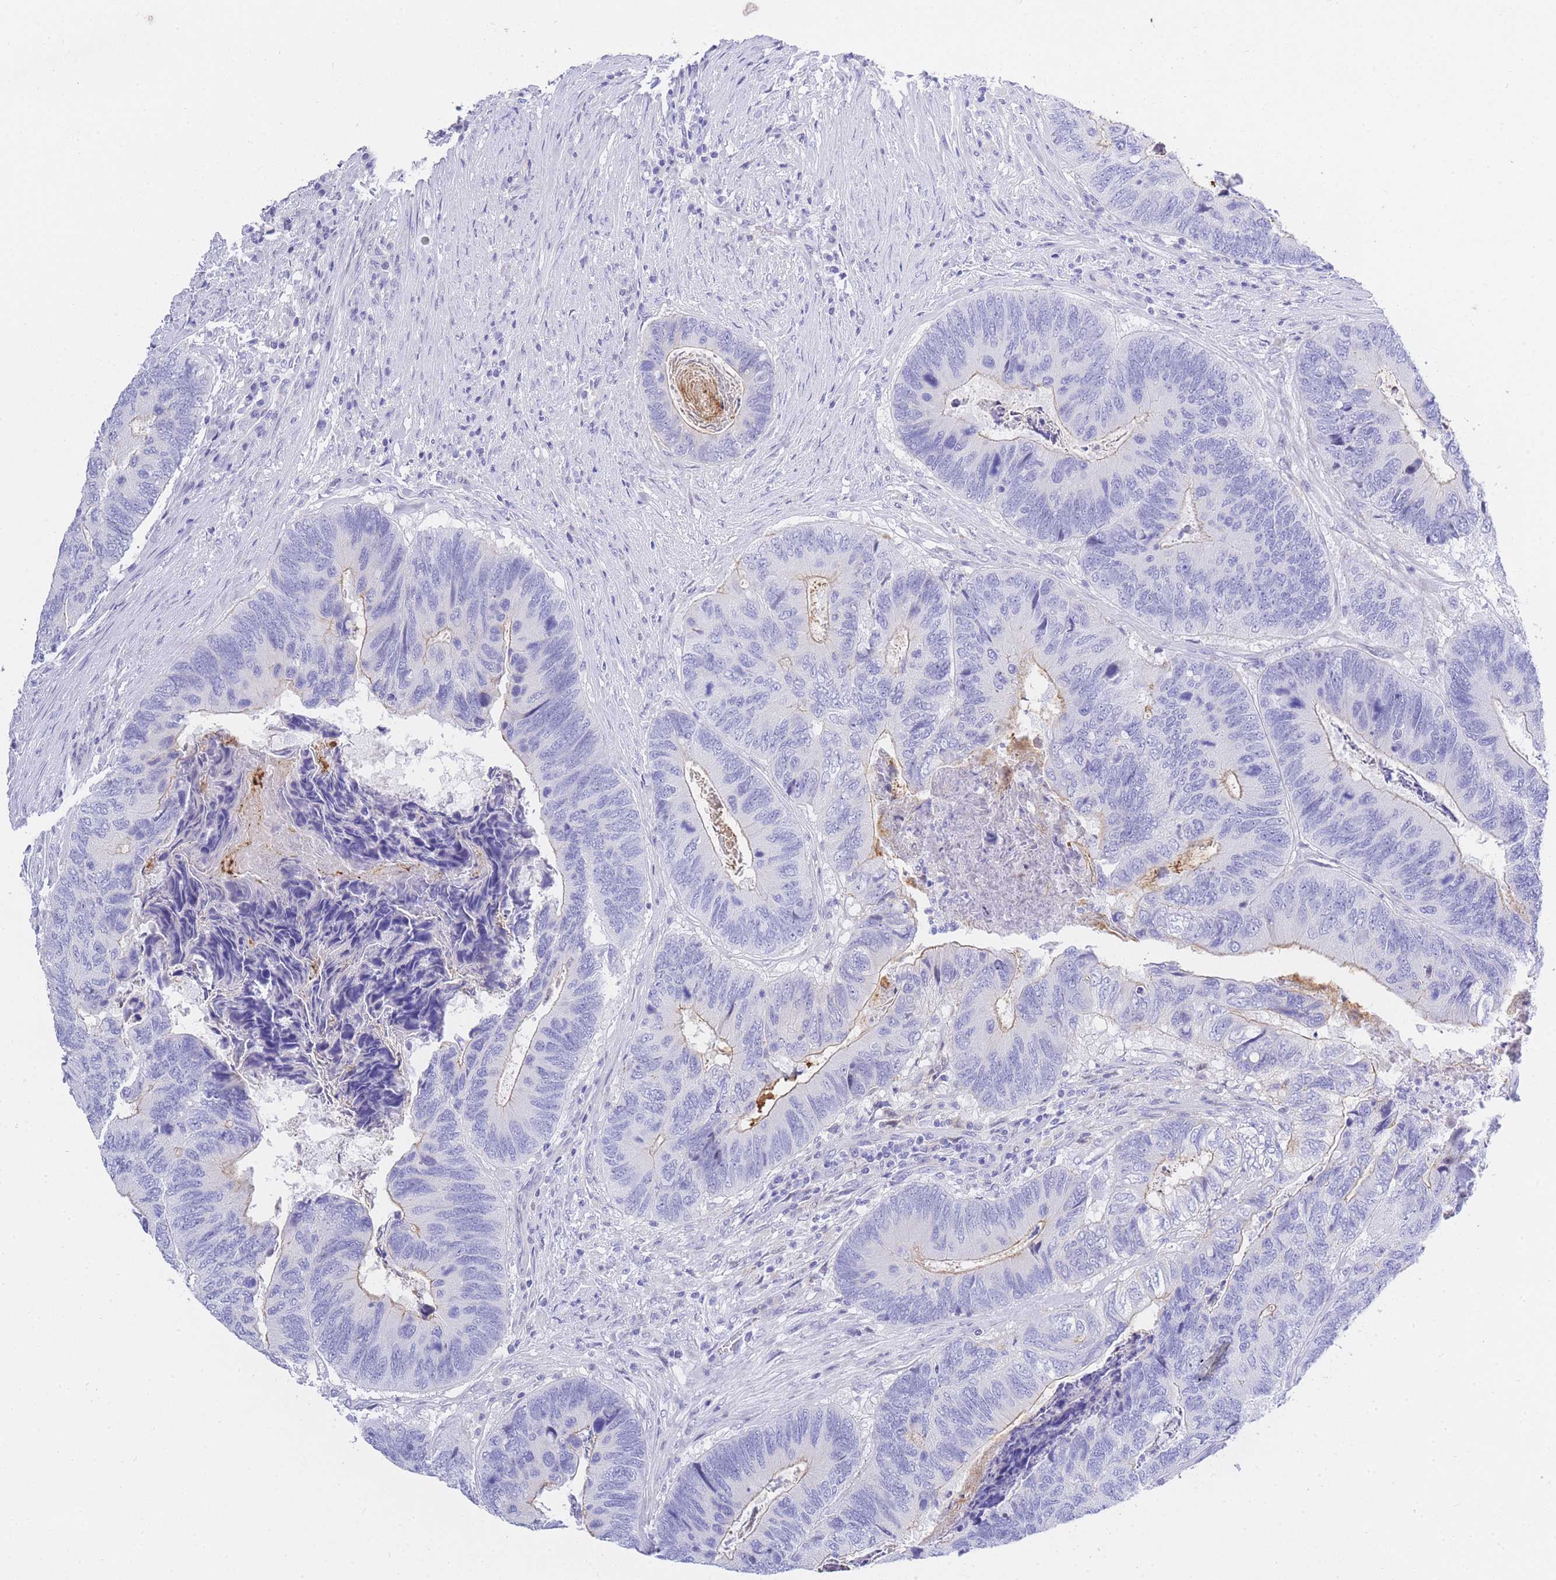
{"staining": {"intensity": "negative", "quantity": "none", "location": "none"}, "tissue": "colorectal cancer", "cell_type": "Tumor cells", "image_type": "cancer", "snomed": [{"axis": "morphology", "description": "Adenocarcinoma, NOS"}, {"axis": "topography", "description": "Colon"}], "caption": "Tumor cells are negative for protein expression in human colorectal cancer. (DAB (3,3'-diaminobenzidine) immunohistochemistry, high magnification).", "gene": "TIFAB", "patient": {"sex": "female", "age": 67}}